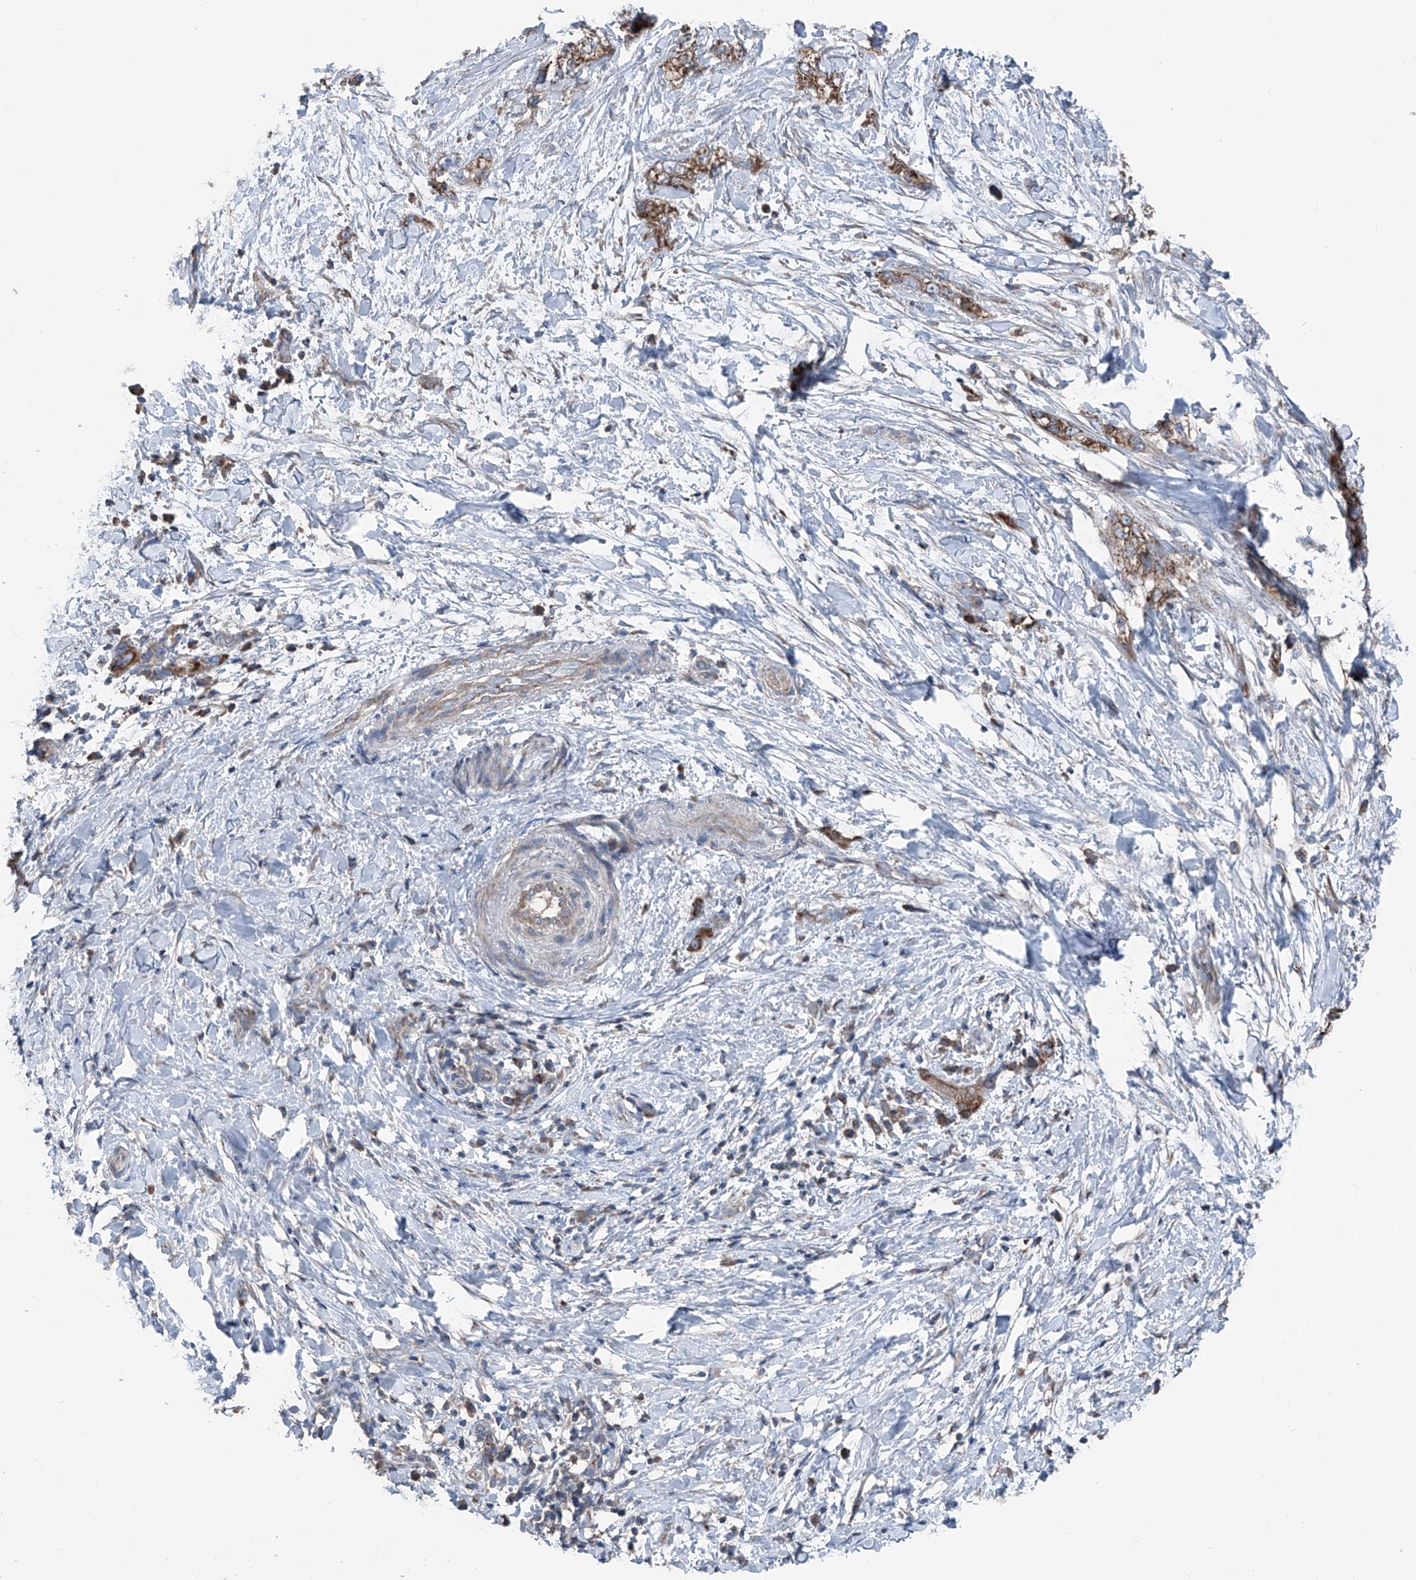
{"staining": {"intensity": "moderate", "quantity": ">75%", "location": "cytoplasmic/membranous"}, "tissue": "pancreatic cancer", "cell_type": "Tumor cells", "image_type": "cancer", "snomed": [{"axis": "morphology", "description": "Adenocarcinoma, NOS"}, {"axis": "topography", "description": "Pancreas"}], "caption": "Immunohistochemistry micrograph of neoplastic tissue: pancreatic cancer (adenocarcinoma) stained using IHC reveals medium levels of moderate protein expression localized specifically in the cytoplasmic/membranous of tumor cells, appearing as a cytoplasmic/membranous brown color.", "gene": "GPAT3", "patient": {"sex": "female", "age": 73}}